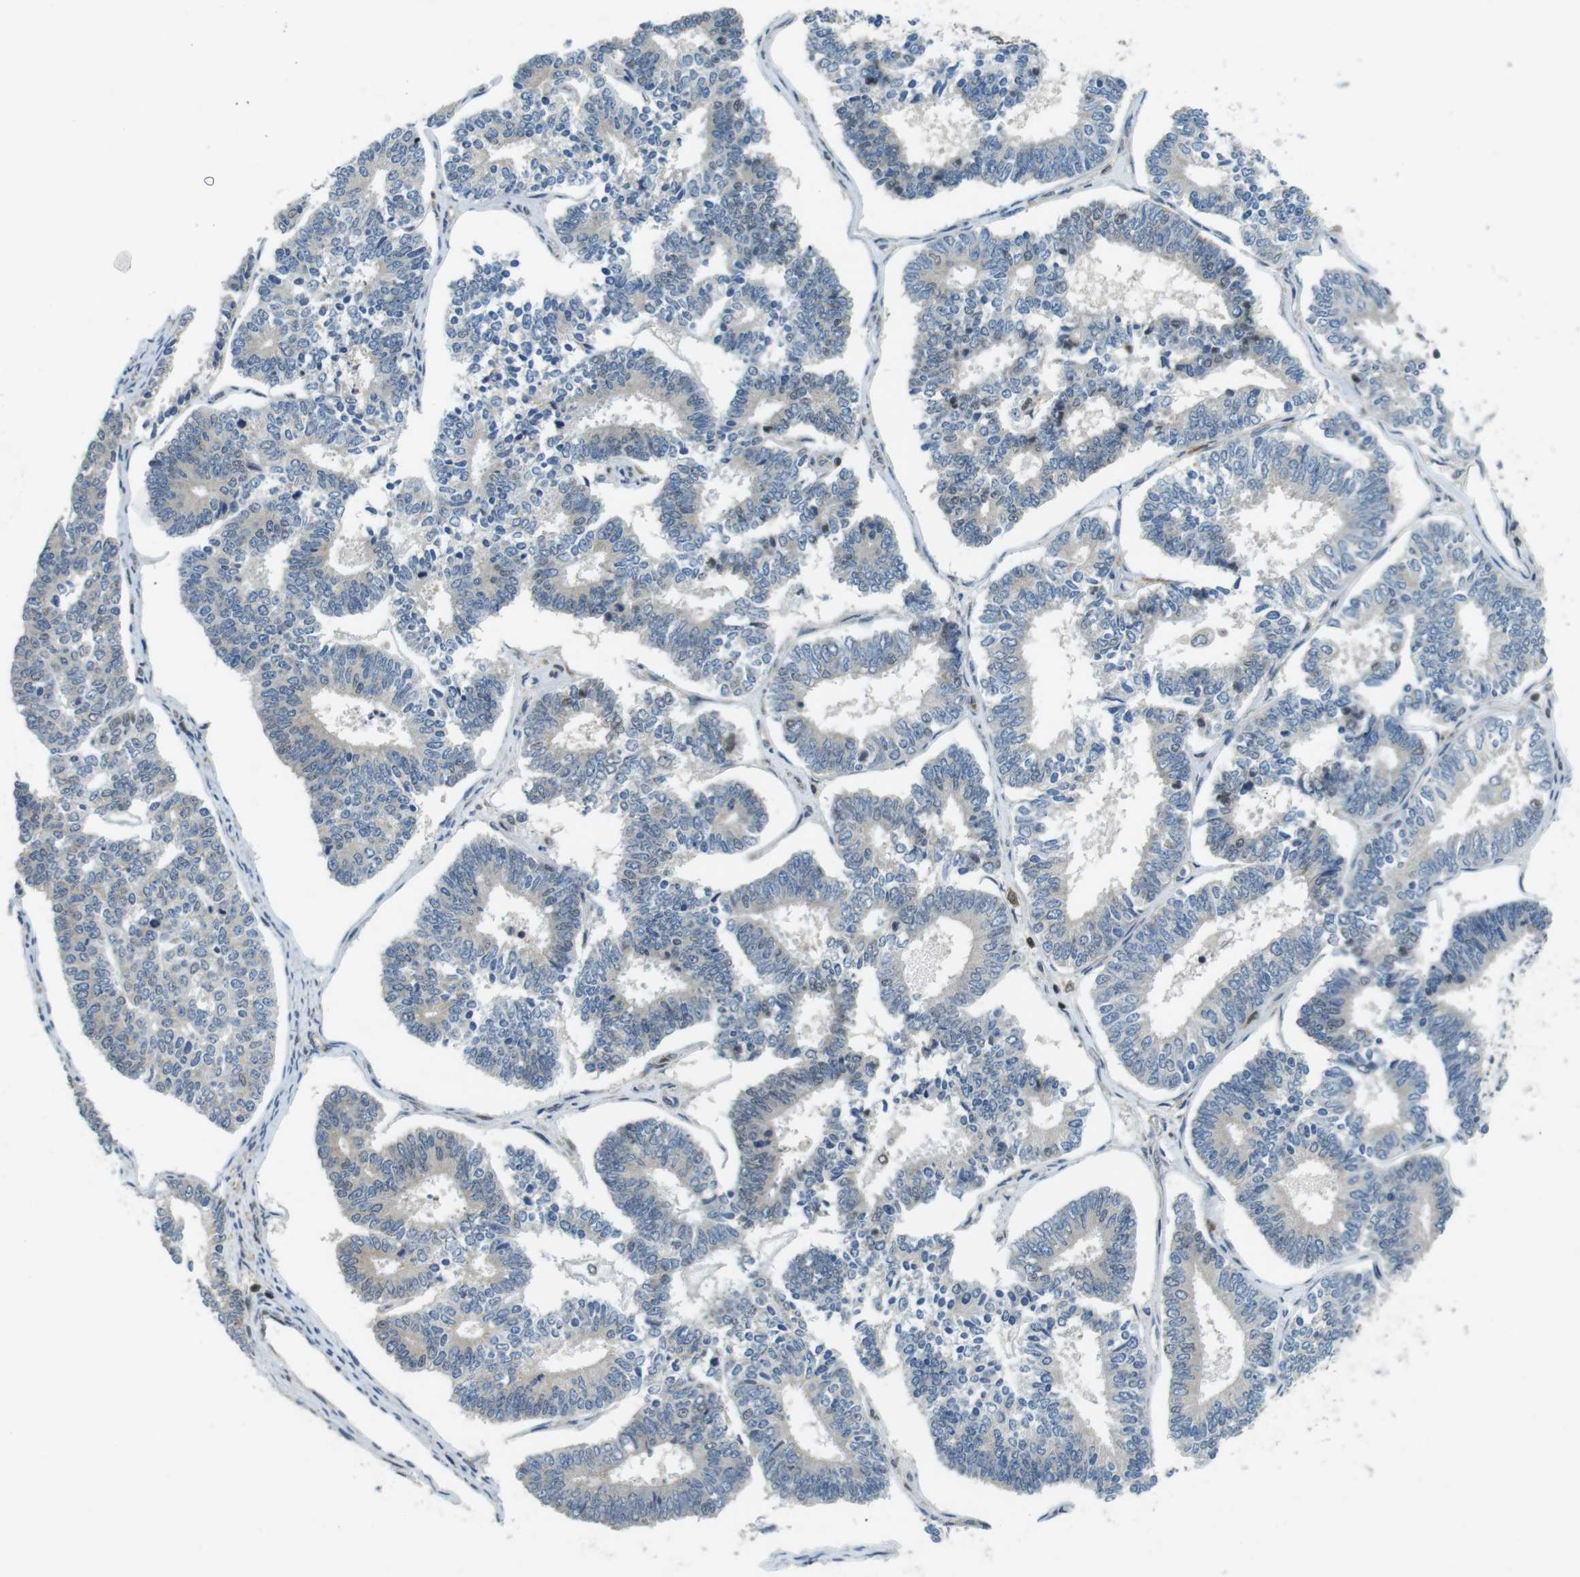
{"staining": {"intensity": "negative", "quantity": "none", "location": "none"}, "tissue": "endometrial cancer", "cell_type": "Tumor cells", "image_type": "cancer", "snomed": [{"axis": "morphology", "description": "Adenocarcinoma, NOS"}, {"axis": "topography", "description": "Endometrium"}], "caption": "Tumor cells show no significant protein expression in endometrial cancer. The staining was performed using DAB to visualize the protein expression in brown, while the nuclei were stained in blue with hematoxylin (Magnification: 20x).", "gene": "BRD4", "patient": {"sex": "female", "age": 70}}